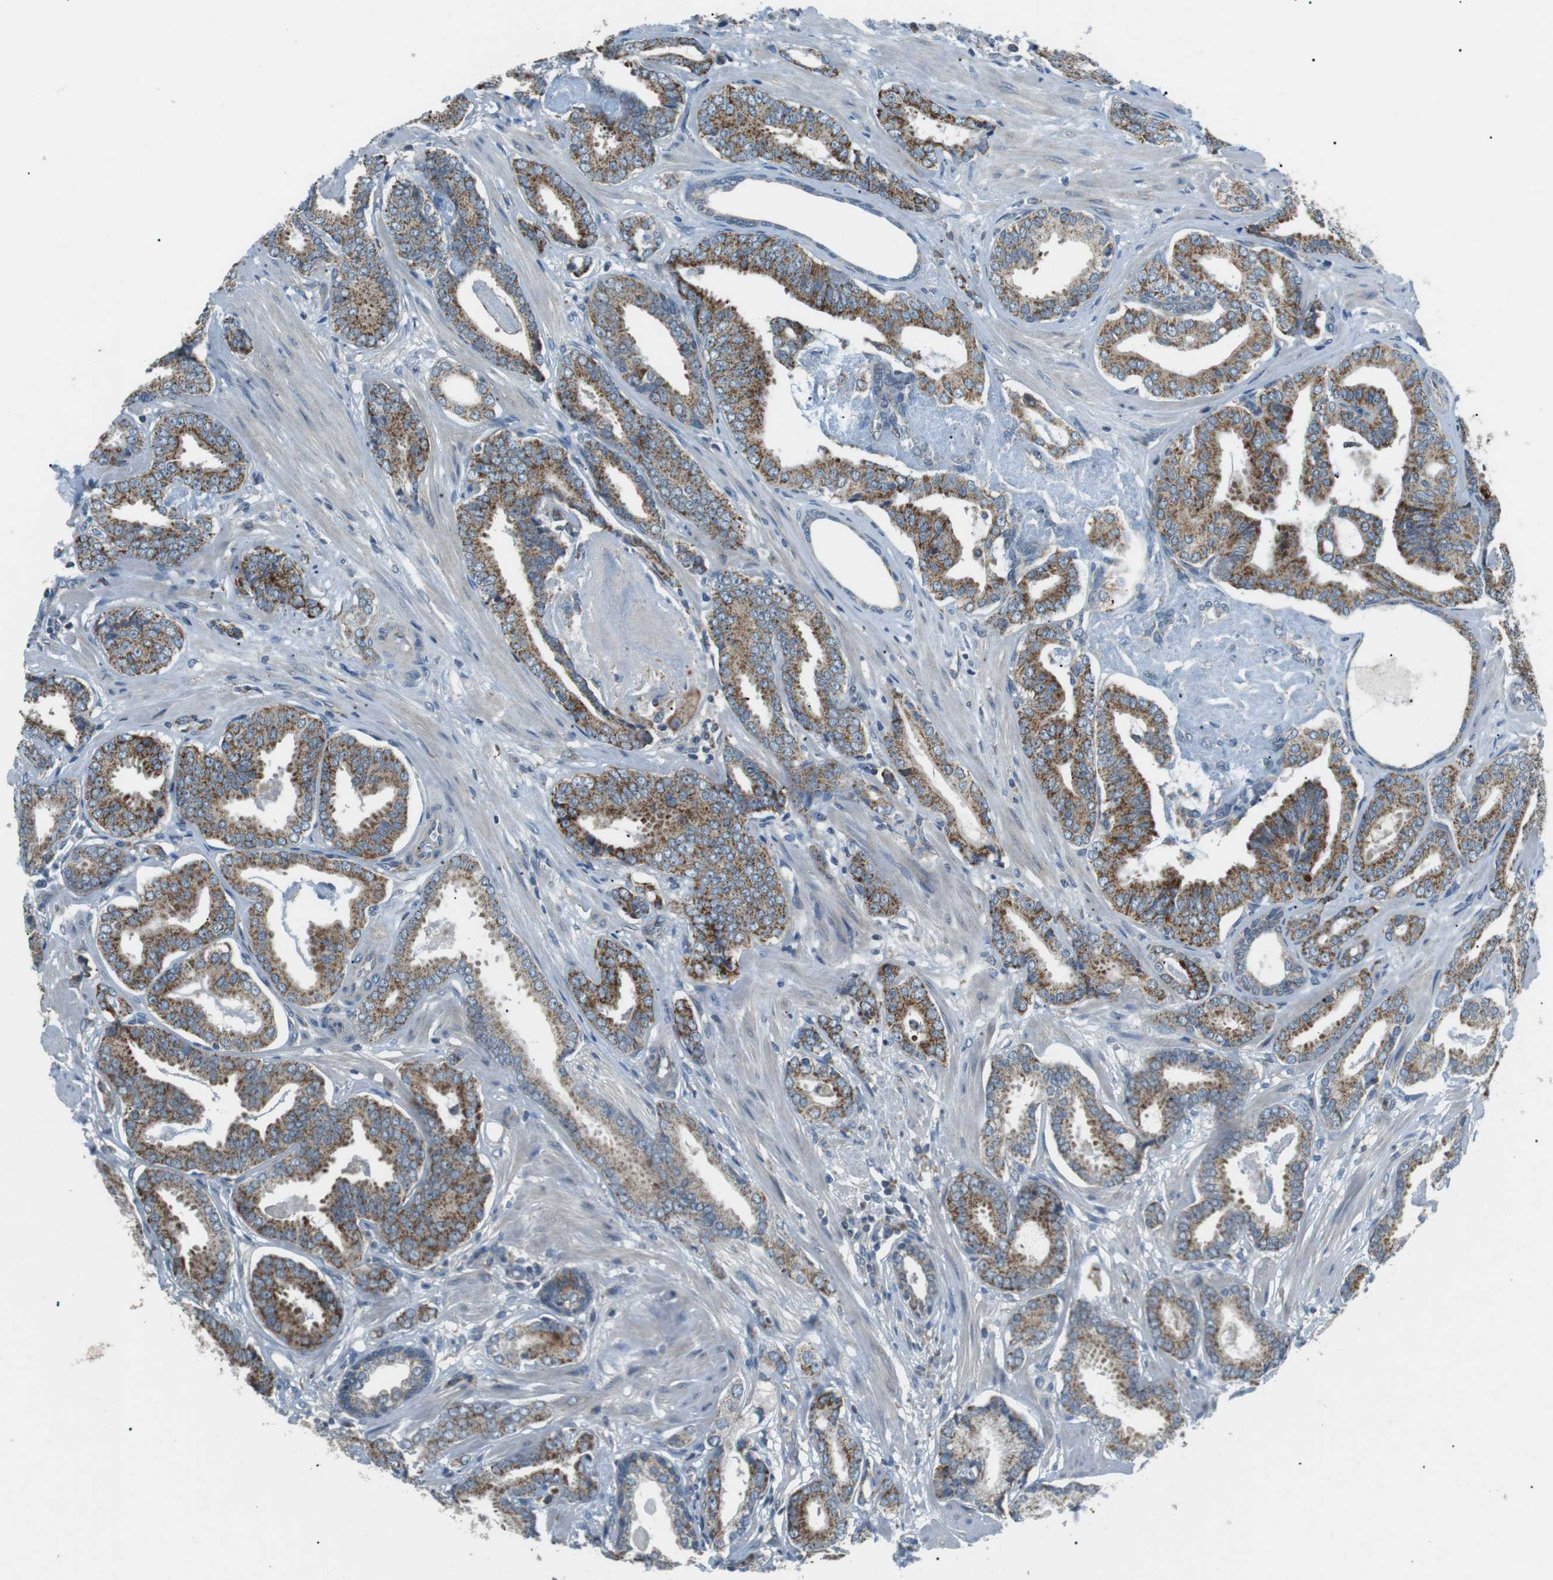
{"staining": {"intensity": "moderate", "quantity": ">75%", "location": "cytoplasmic/membranous"}, "tissue": "prostate cancer", "cell_type": "Tumor cells", "image_type": "cancer", "snomed": [{"axis": "morphology", "description": "Adenocarcinoma, Low grade"}, {"axis": "topography", "description": "Prostate"}], "caption": "There is medium levels of moderate cytoplasmic/membranous staining in tumor cells of prostate low-grade adenocarcinoma, as demonstrated by immunohistochemical staining (brown color).", "gene": "BACE1", "patient": {"sex": "male", "age": 53}}